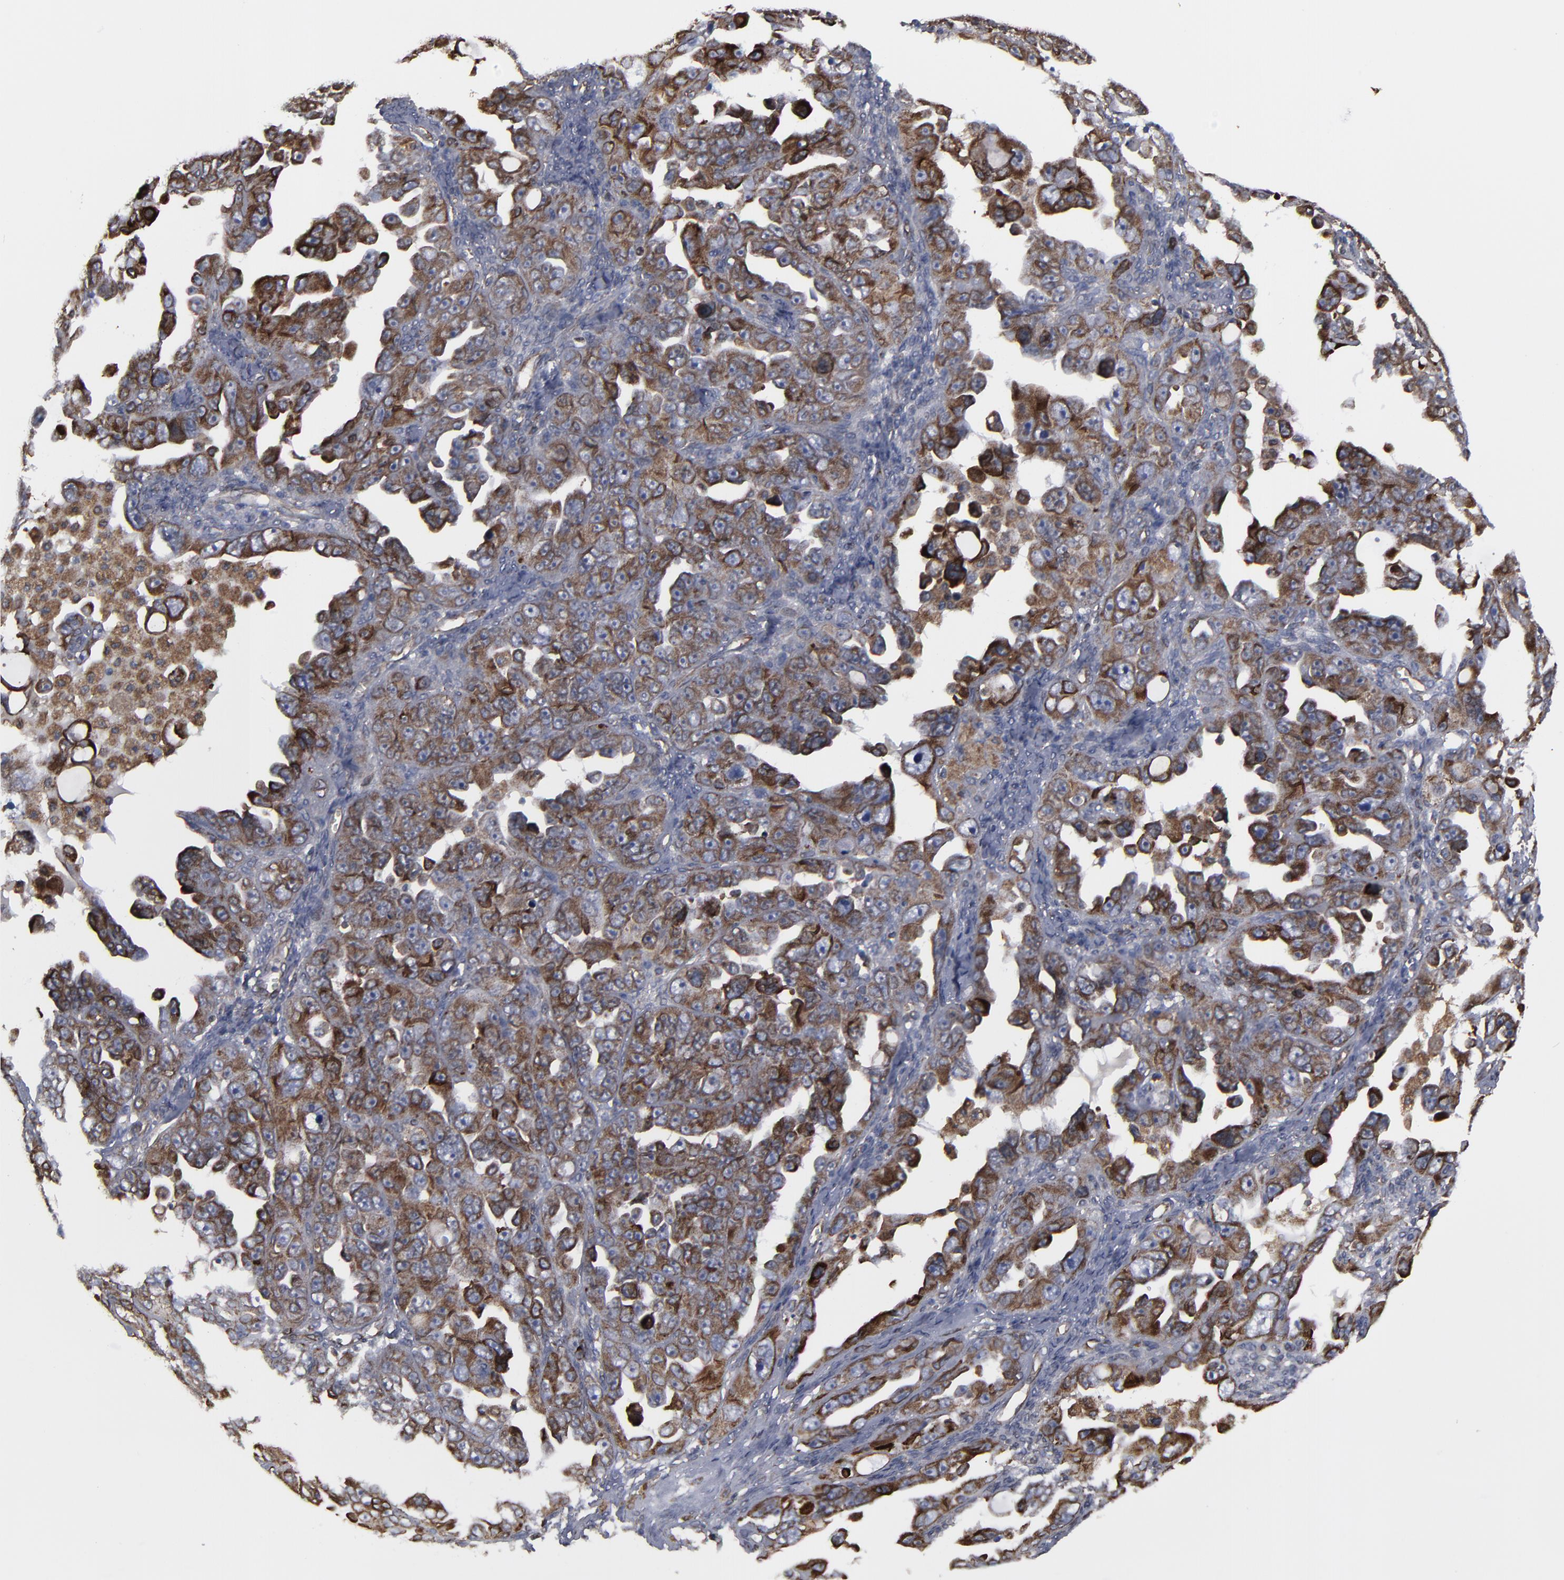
{"staining": {"intensity": "strong", "quantity": ">75%", "location": "cytoplasmic/membranous"}, "tissue": "ovarian cancer", "cell_type": "Tumor cells", "image_type": "cancer", "snomed": [{"axis": "morphology", "description": "Cystadenocarcinoma, serous, NOS"}, {"axis": "topography", "description": "Ovary"}], "caption": "Human ovarian serous cystadenocarcinoma stained with a protein marker shows strong staining in tumor cells.", "gene": "CNIH1", "patient": {"sex": "female", "age": 66}}